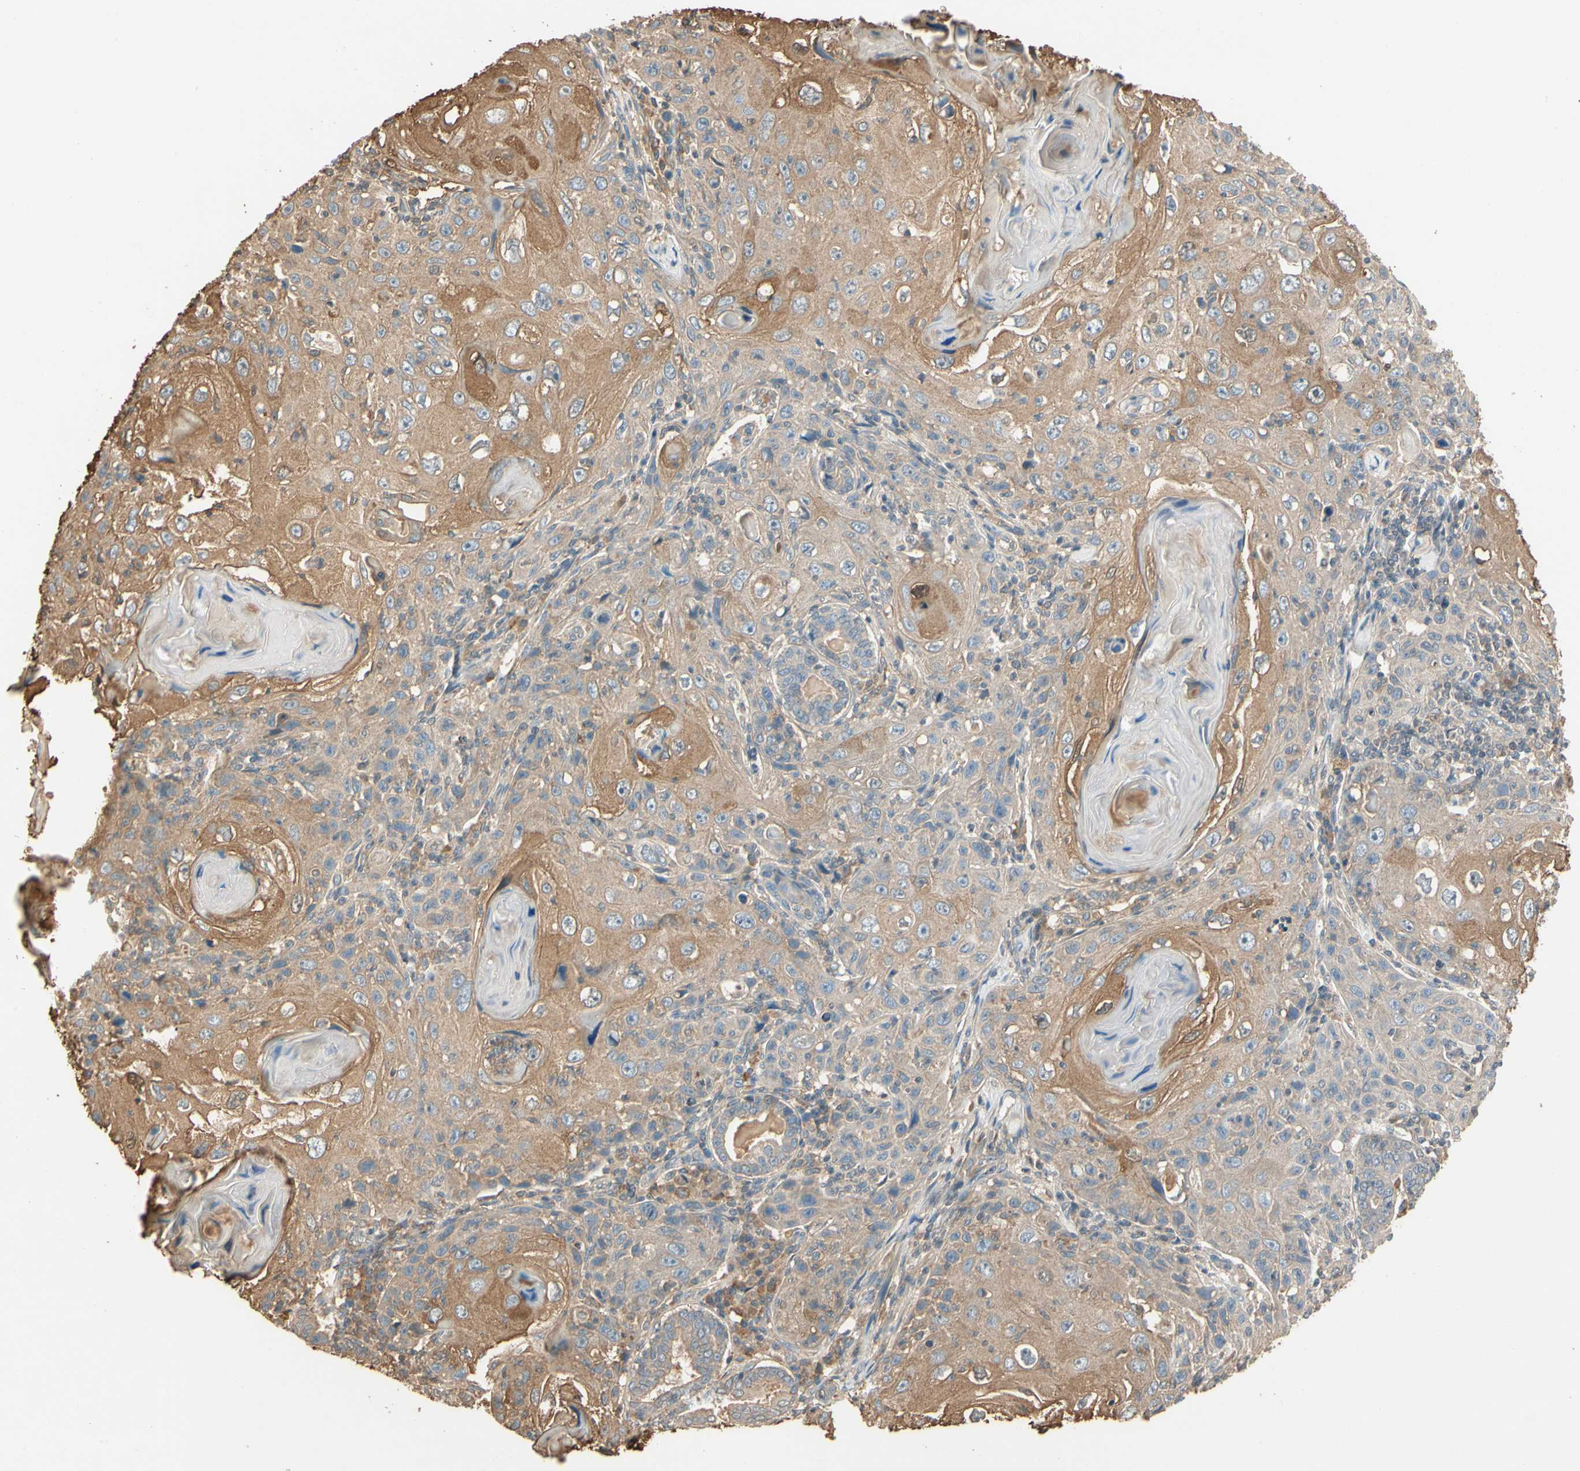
{"staining": {"intensity": "moderate", "quantity": "25%-75%", "location": "cytoplasmic/membranous"}, "tissue": "skin cancer", "cell_type": "Tumor cells", "image_type": "cancer", "snomed": [{"axis": "morphology", "description": "Squamous cell carcinoma, NOS"}, {"axis": "topography", "description": "Skin"}], "caption": "This is a micrograph of immunohistochemistry staining of skin cancer, which shows moderate positivity in the cytoplasmic/membranous of tumor cells.", "gene": "CDH6", "patient": {"sex": "female", "age": 88}}